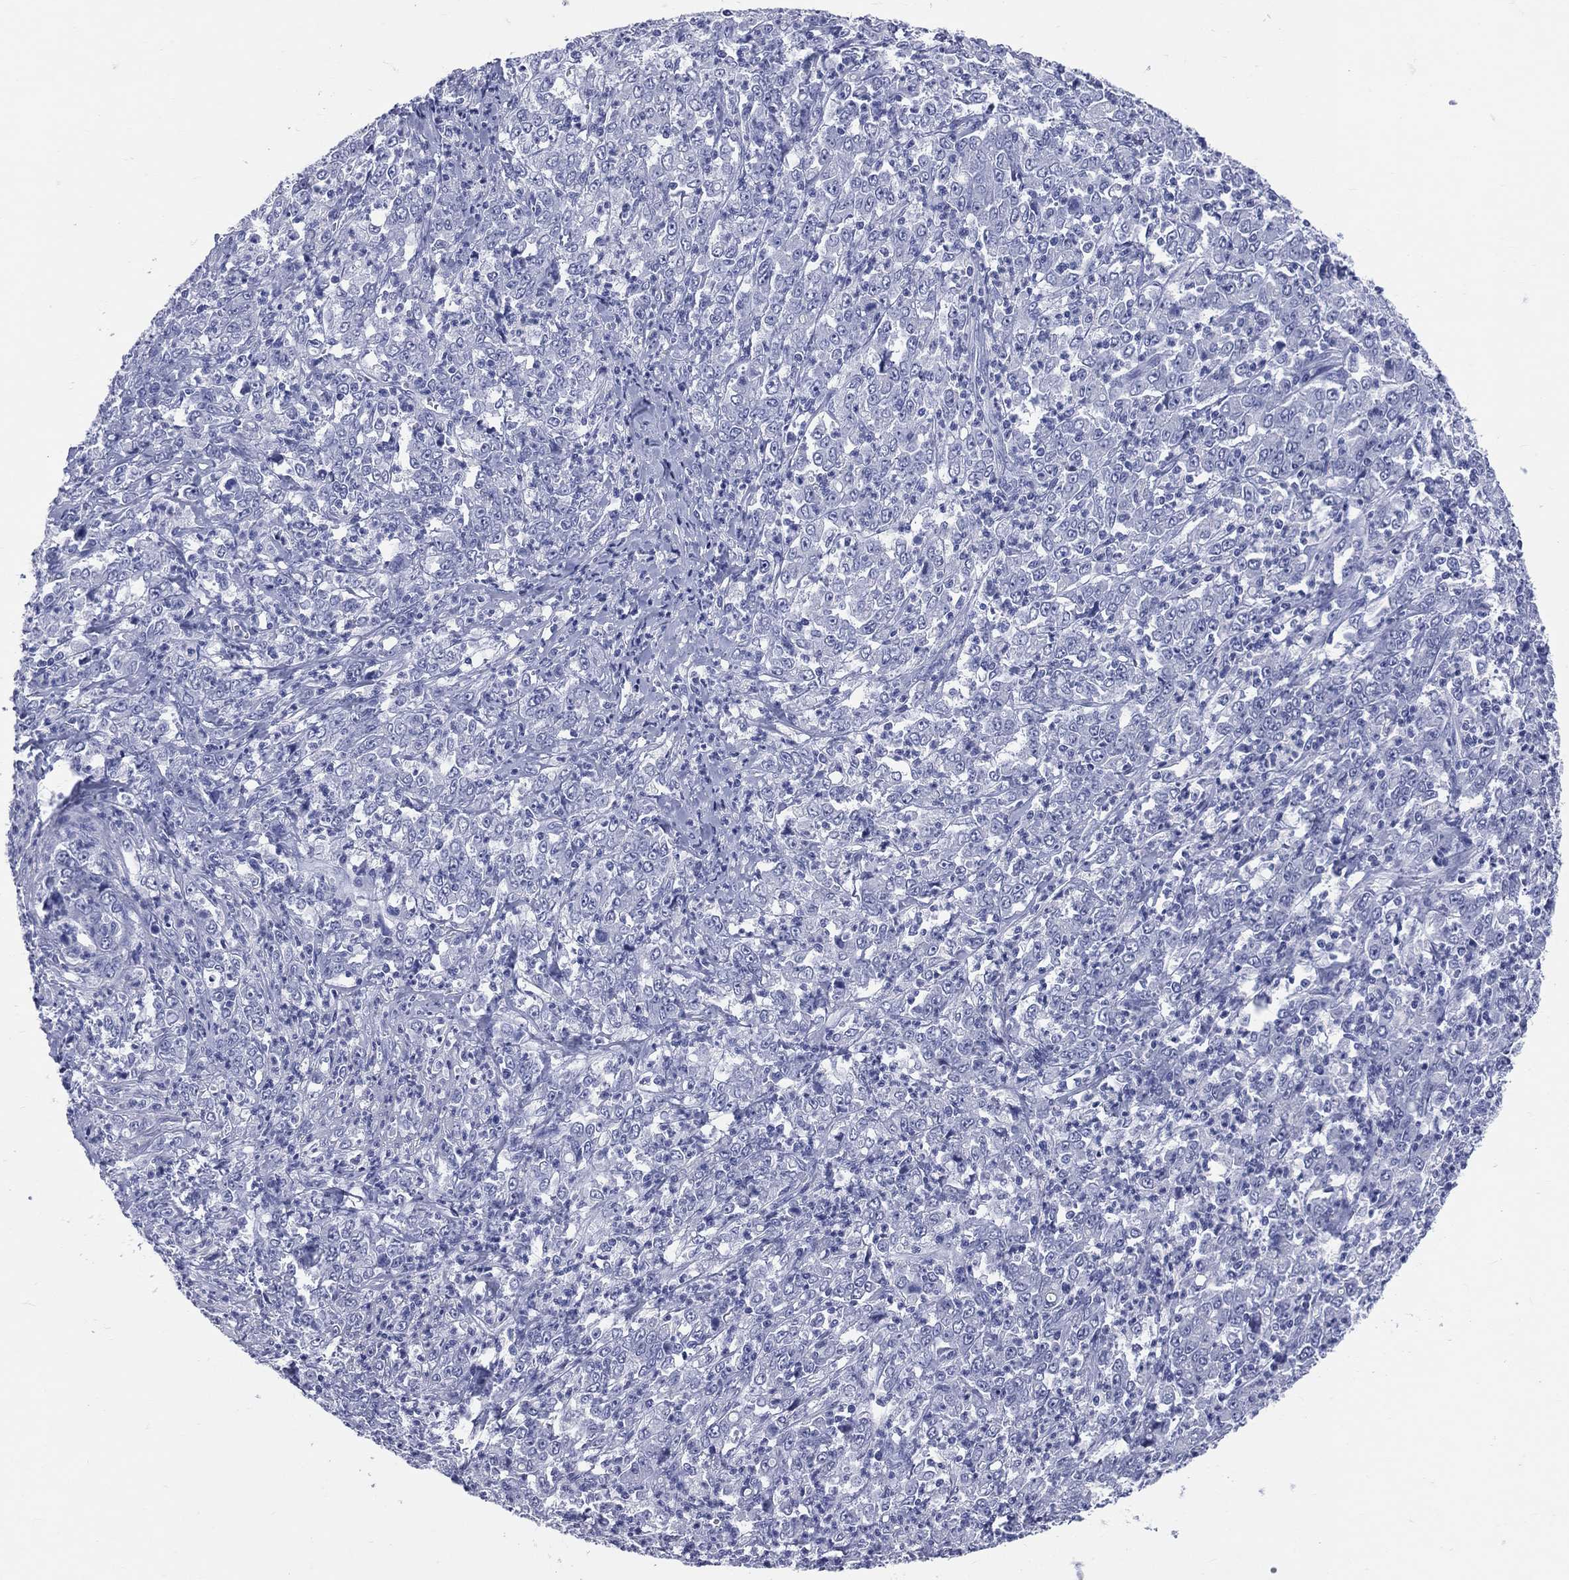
{"staining": {"intensity": "negative", "quantity": "none", "location": "none"}, "tissue": "stomach cancer", "cell_type": "Tumor cells", "image_type": "cancer", "snomed": [{"axis": "morphology", "description": "Adenocarcinoma, NOS"}, {"axis": "topography", "description": "Stomach, lower"}], "caption": "Image shows no significant protein staining in tumor cells of stomach cancer. Nuclei are stained in blue.", "gene": "CYLC1", "patient": {"sex": "female", "age": 71}}